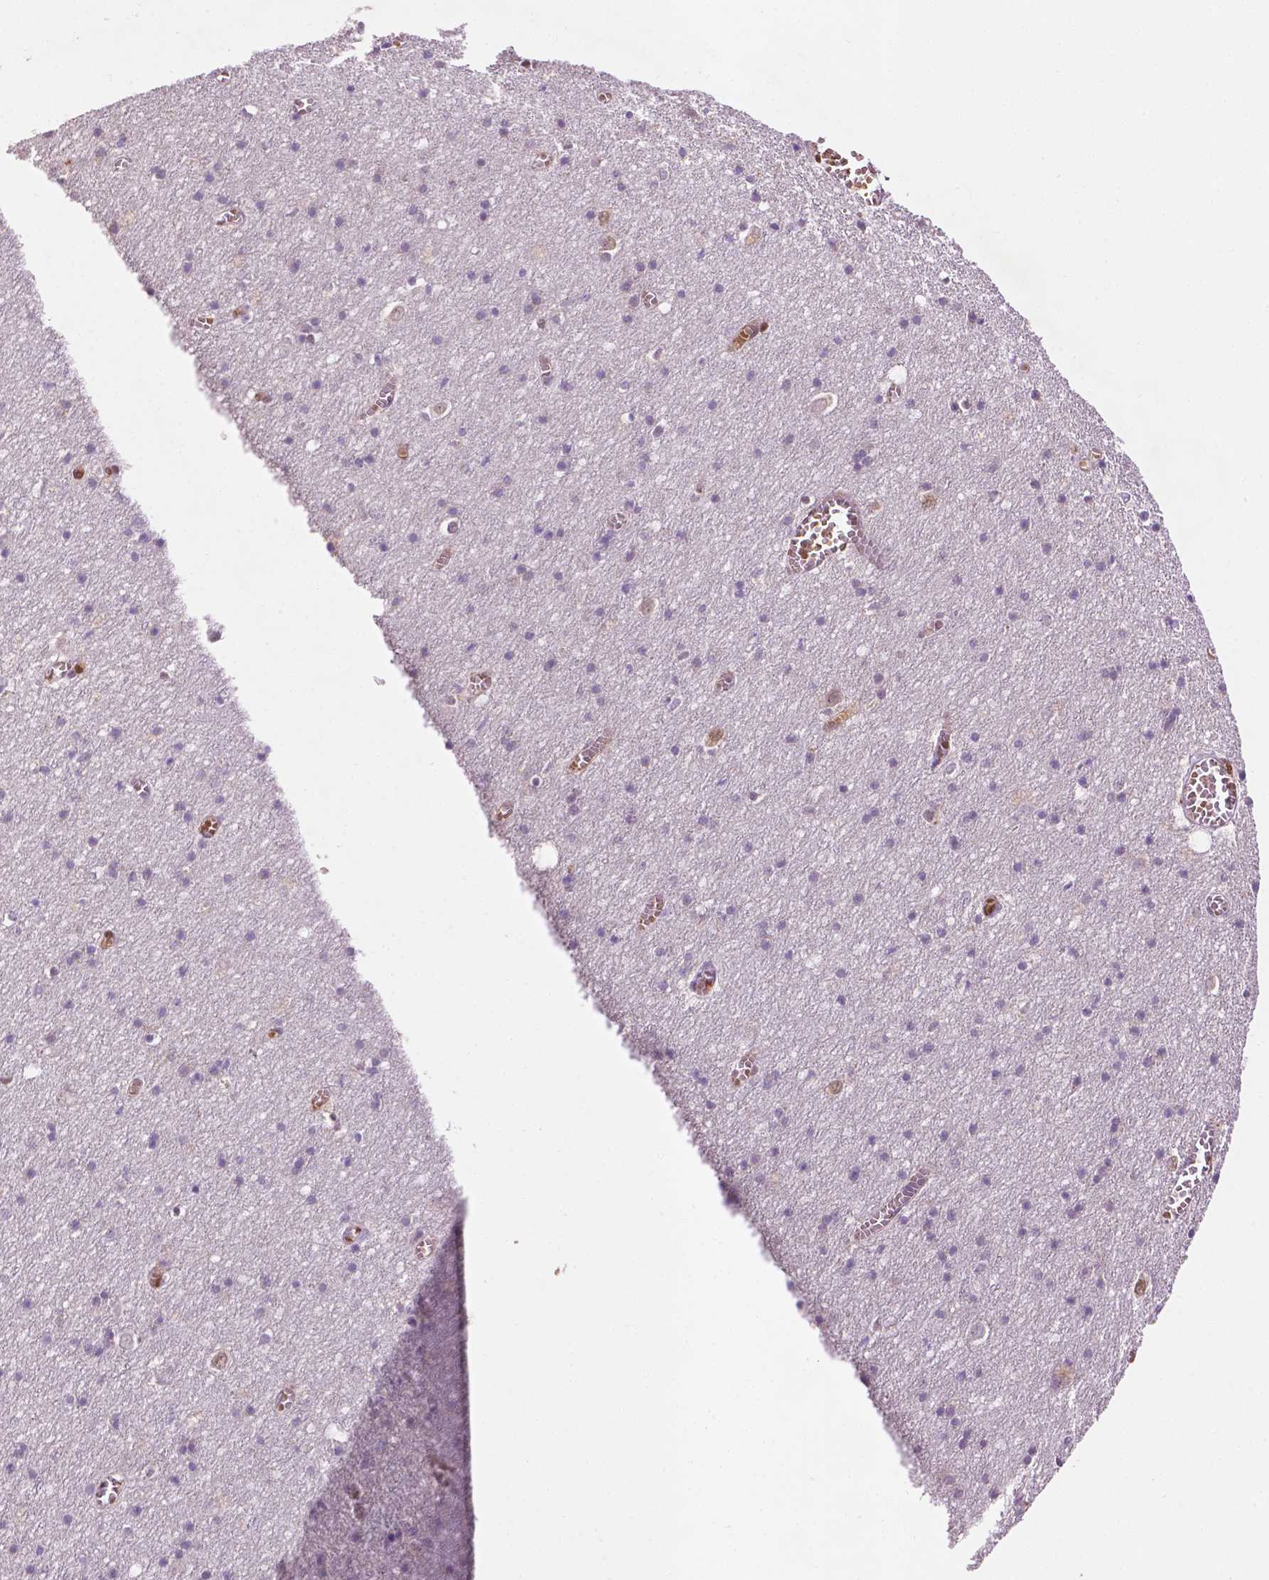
{"staining": {"intensity": "weak", "quantity": "<25%", "location": "nuclear"}, "tissue": "cerebral cortex", "cell_type": "Endothelial cells", "image_type": "normal", "snomed": [{"axis": "morphology", "description": "Normal tissue, NOS"}, {"axis": "topography", "description": "Cerebral cortex"}], "caption": "Cerebral cortex stained for a protein using IHC displays no positivity endothelial cells.", "gene": "ZNF41", "patient": {"sex": "male", "age": 70}}